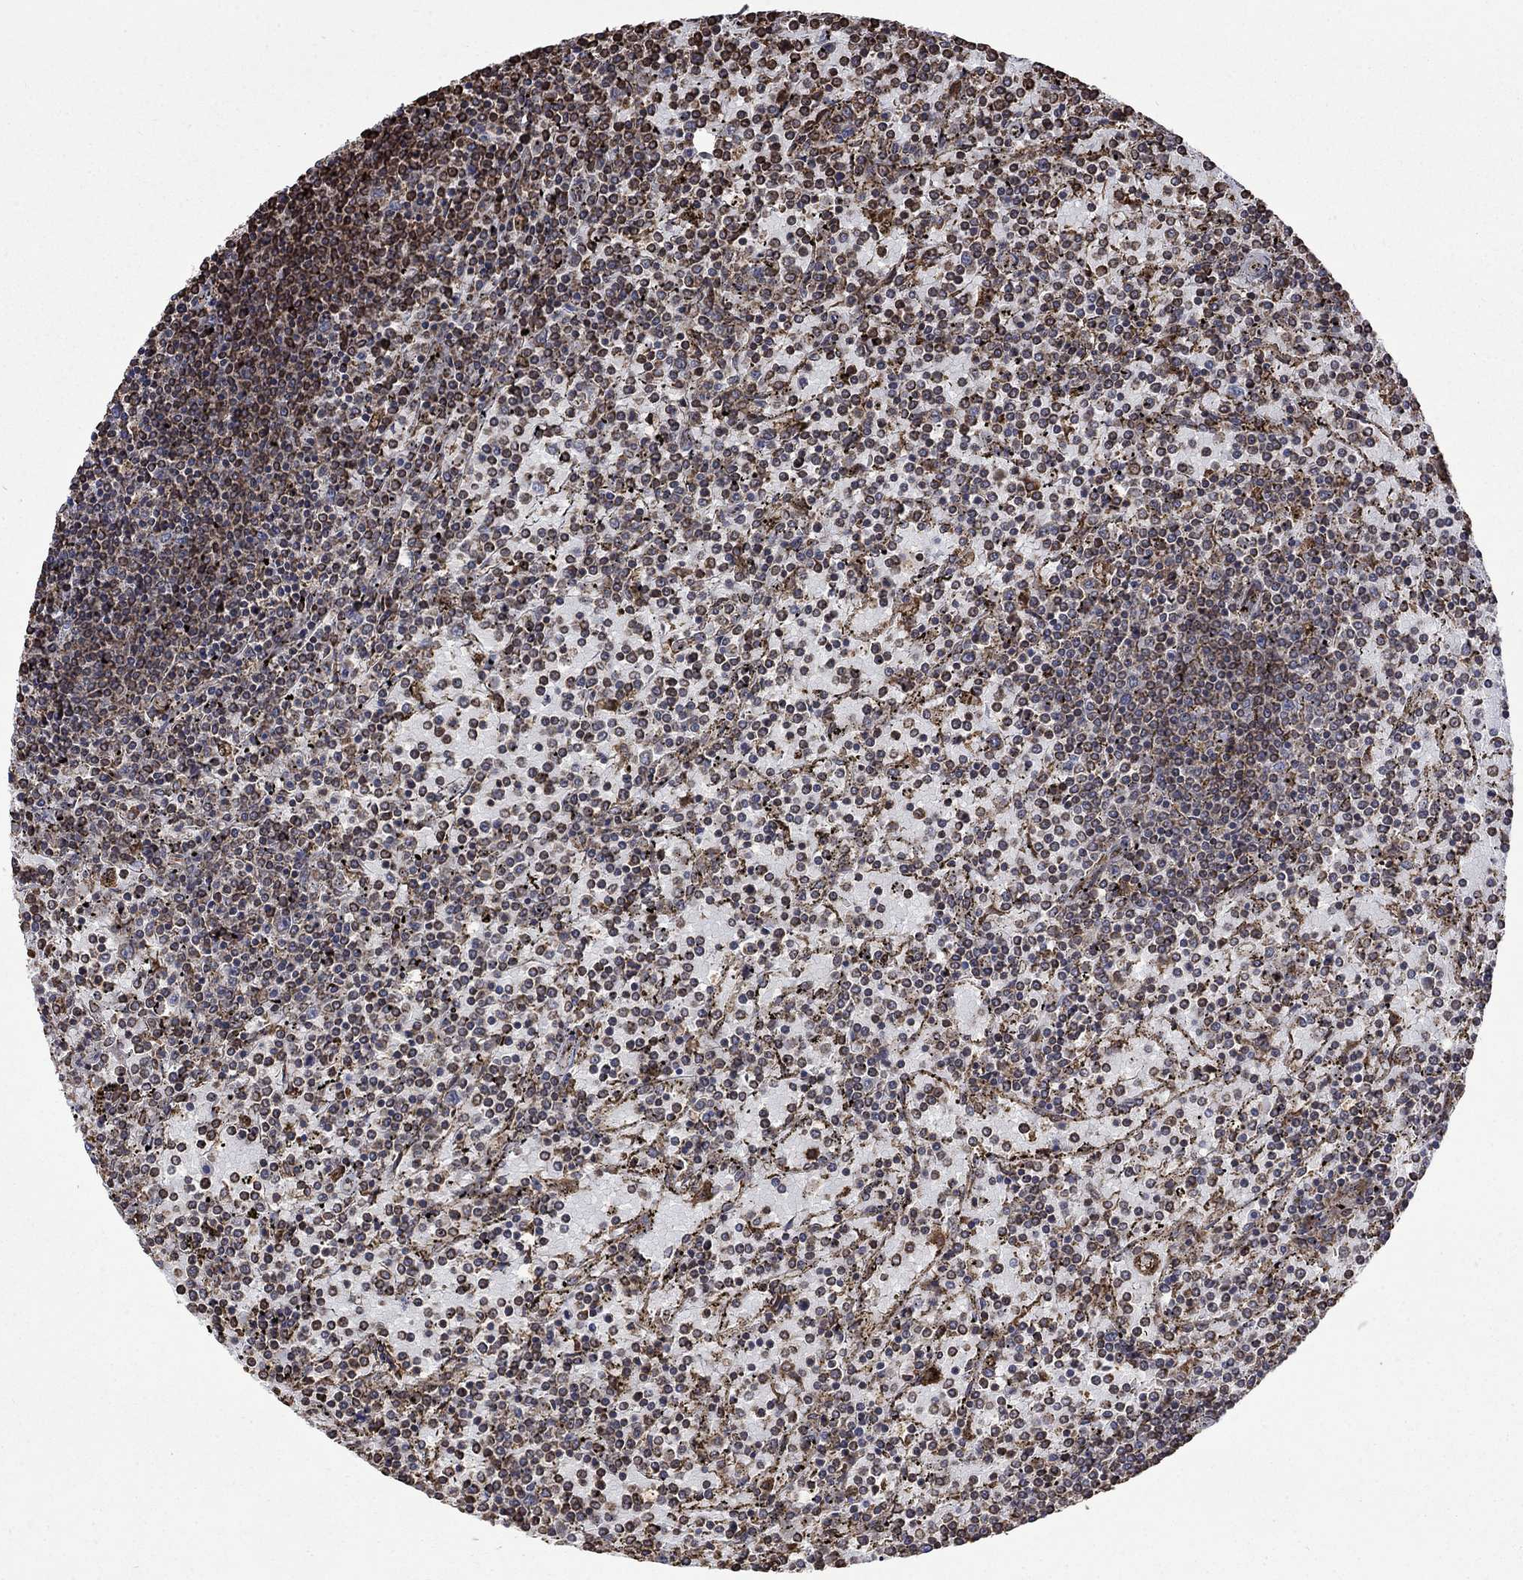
{"staining": {"intensity": "moderate", "quantity": "25%-75%", "location": "cytoplasmic/membranous"}, "tissue": "lymphoma", "cell_type": "Tumor cells", "image_type": "cancer", "snomed": [{"axis": "morphology", "description": "Malignant lymphoma, non-Hodgkin's type, Low grade"}, {"axis": "topography", "description": "Spleen"}], "caption": "IHC photomicrograph of human low-grade malignant lymphoma, non-Hodgkin's type stained for a protein (brown), which demonstrates medium levels of moderate cytoplasmic/membranous staining in approximately 25%-75% of tumor cells.", "gene": "ESRRA", "patient": {"sex": "female", "age": 77}}